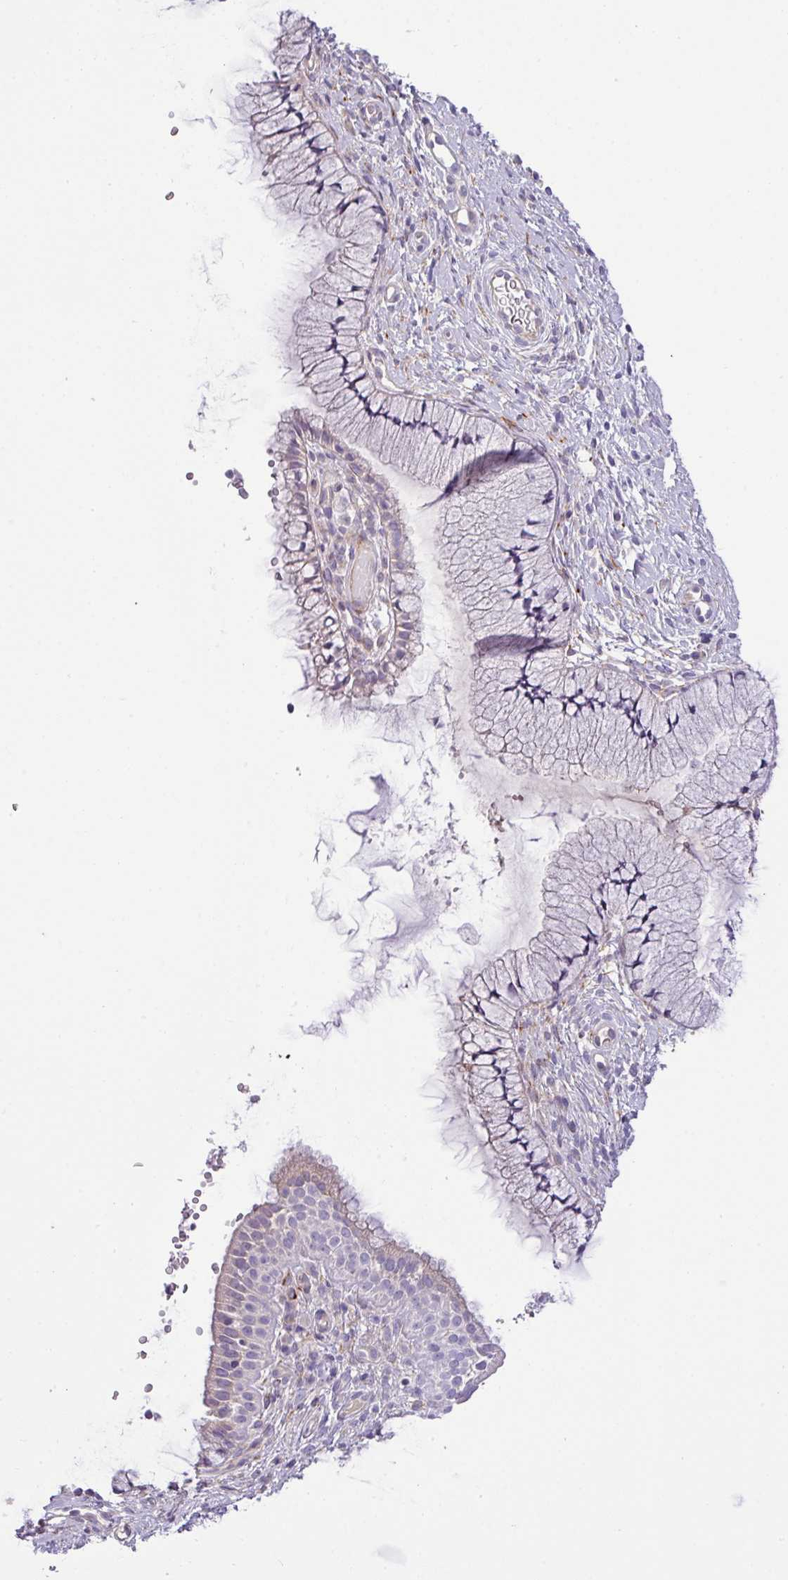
{"staining": {"intensity": "negative", "quantity": "none", "location": "none"}, "tissue": "cervix", "cell_type": "Glandular cells", "image_type": "normal", "snomed": [{"axis": "morphology", "description": "Normal tissue, NOS"}, {"axis": "topography", "description": "Cervix"}], "caption": "DAB (3,3'-diaminobenzidine) immunohistochemical staining of benign human cervix shows no significant staining in glandular cells.", "gene": "ENSG00000273748", "patient": {"sex": "female", "age": 36}}